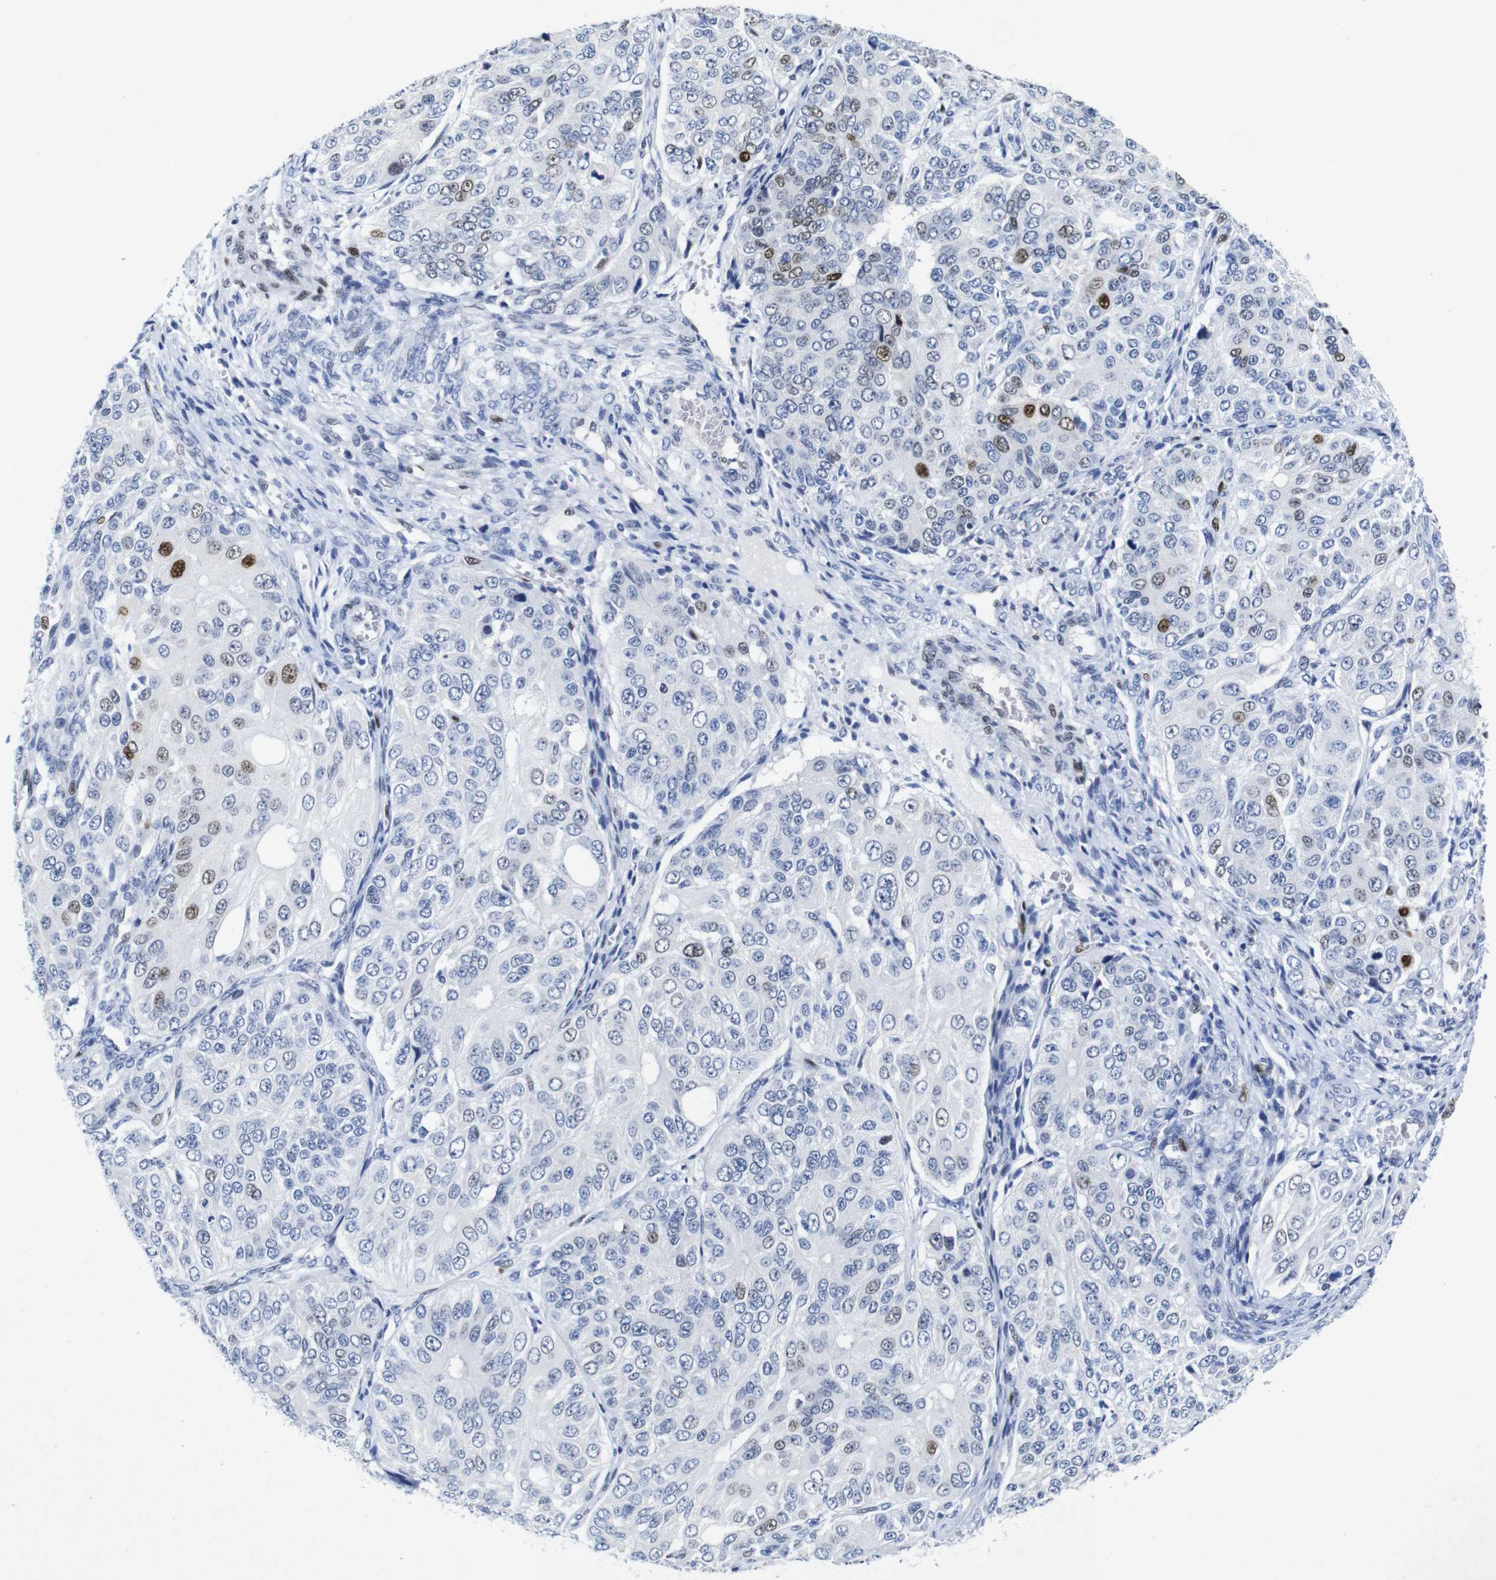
{"staining": {"intensity": "moderate", "quantity": "<25%", "location": "nuclear"}, "tissue": "ovarian cancer", "cell_type": "Tumor cells", "image_type": "cancer", "snomed": [{"axis": "morphology", "description": "Carcinoma, endometroid"}, {"axis": "topography", "description": "Ovary"}], "caption": "The immunohistochemical stain highlights moderate nuclear staining in tumor cells of ovarian cancer tissue. The staining was performed using DAB to visualize the protein expression in brown, while the nuclei were stained in blue with hematoxylin (Magnification: 20x).", "gene": "FOSL2", "patient": {"sex": "female", "age": 51}}